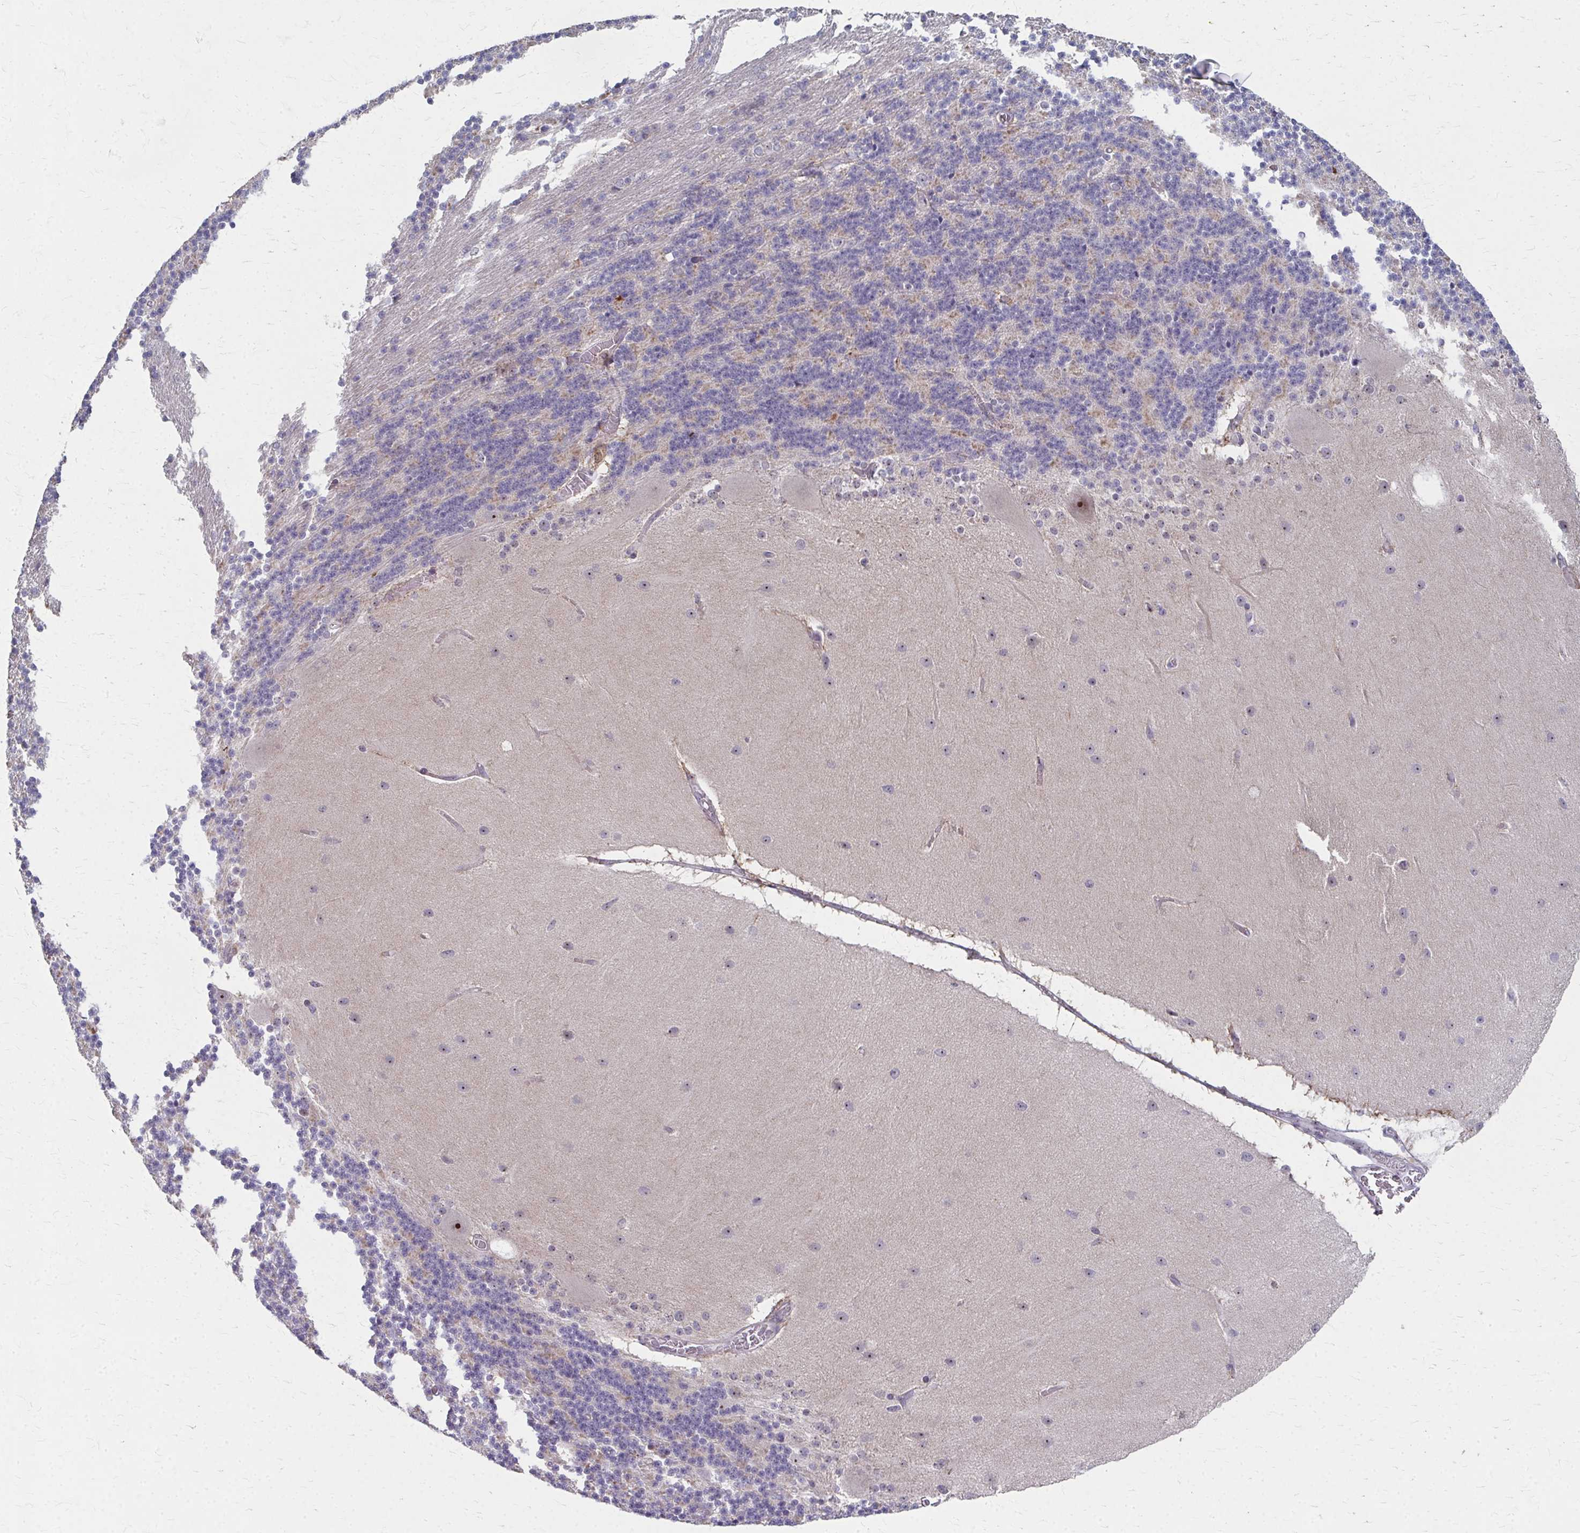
{"staining": {"intensity": "negative", "quantity": "none", "location": "none"}, "tissue": "cerebellum", "cell_type": "Cells in granular layer", "image_type": "normal", "snomed": [{"axis": "morphology", "description": "Normal tissue, NOS"}, {"axis": "topography", "description": "Cerebellum"}], "caption": "There is no significant expression in cells in granular layer of cerebellum. Nuclei are stained in blue.", "gene": "NUDT16", "patient": {"sex": "female", "age": 54}}